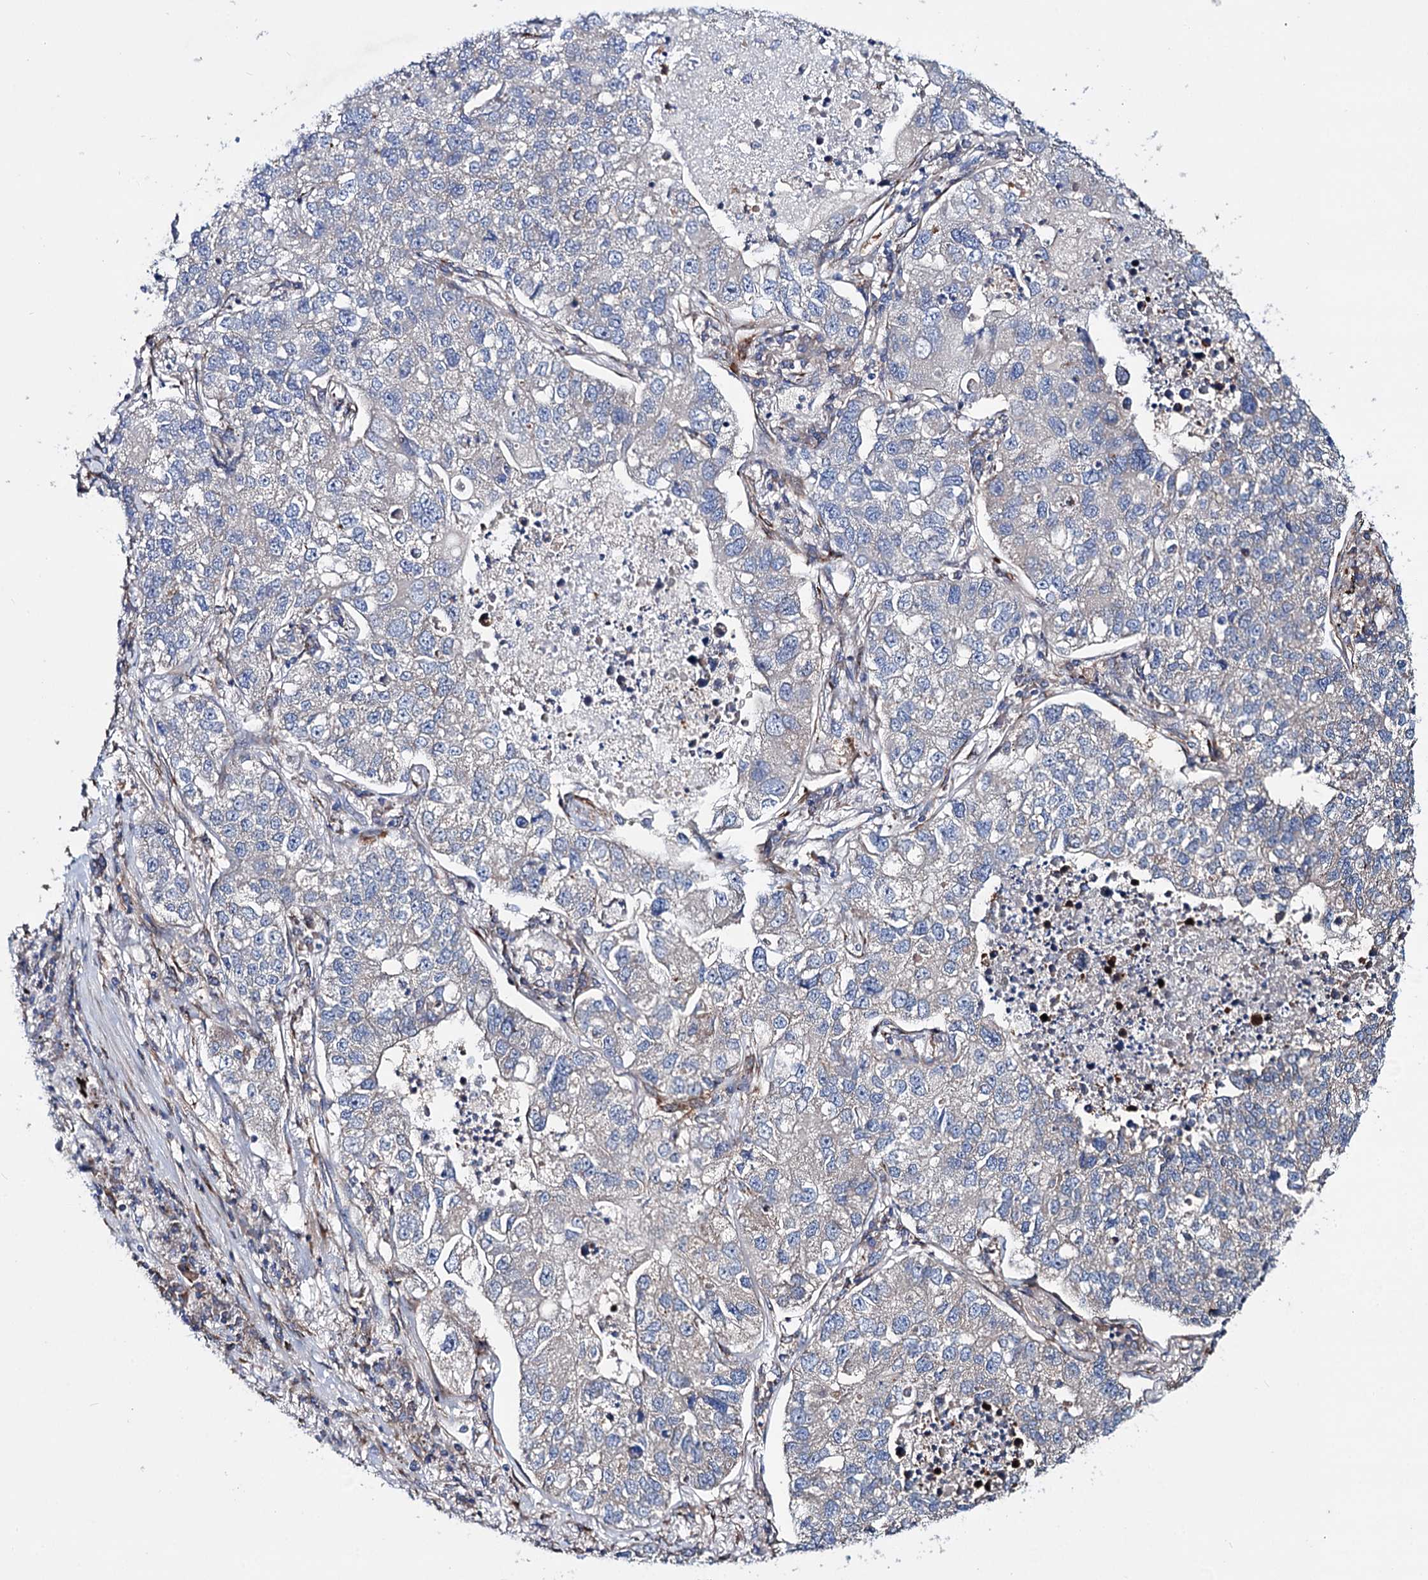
{"staining": {"intensity": "weak", "quantity": "<25%", "location": "cytoplasmic/membranous"}, "tissue": "lung cancer", "cell_type": "Tumor cells", "image_type": "cancer", "snomed": [{"axis": "morphology", "description": "Adenocarcinoma, NOS"}, {"axis": "topography", "description": "Lung"}], "caption": "The IHC image has no significant expression in tumor cells of adenocarcinoma (lung) tissue.", "gene": "PTDSS2", "patient": {"sex": "male", "age": 49}}